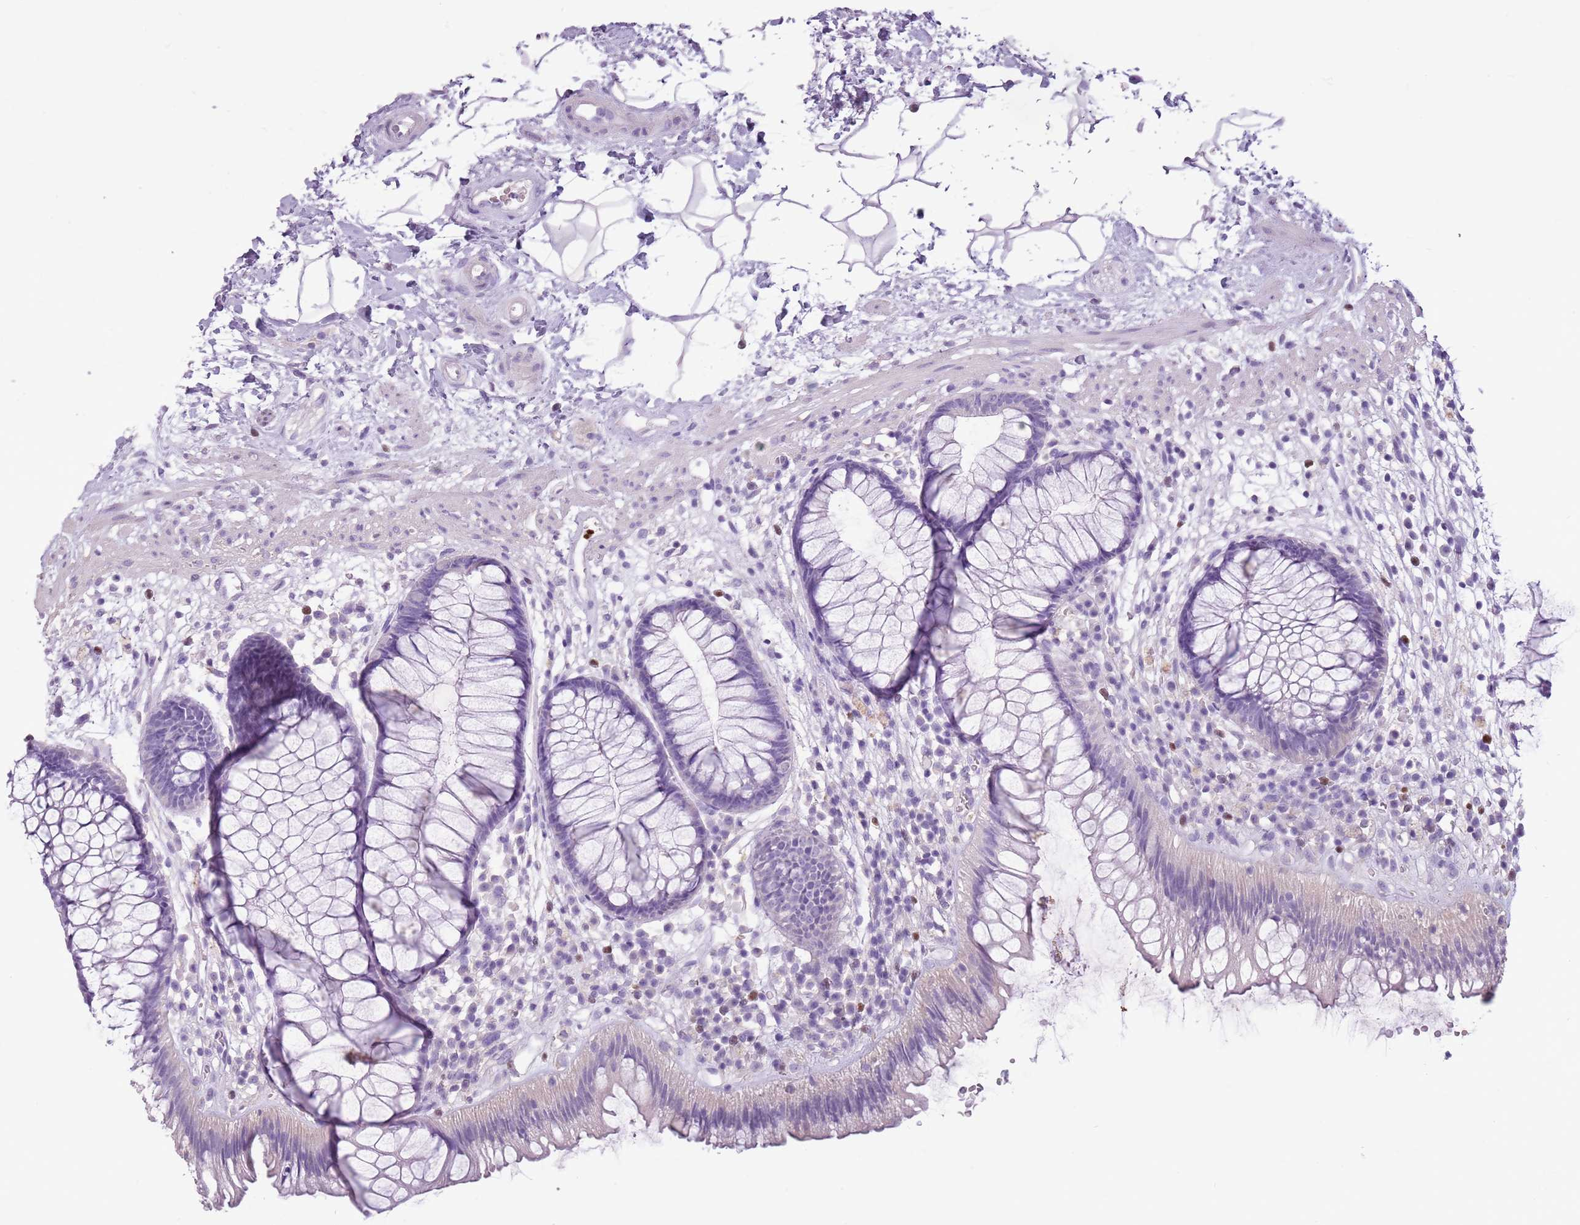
{"staining": {"intensity": "negative", "quantity": "none", "location": "none"}, "tissue": "rectum", "cell_type": "Glandular cells", "image_type": "normal", "snomed": [{"axis": "morphology", "description": "Normal tissue, NOS"}, {"axis": "topography", "description": "Rectum"}], "caption": "This histopathology image is of normal rectum stained with immunohistochemistry to label a protein in brown with the nuclei are counter-stained blue. There is no expression in glandular cells.", "gene": "CELF6", "patient": {"sex": "male", "age": 51}}